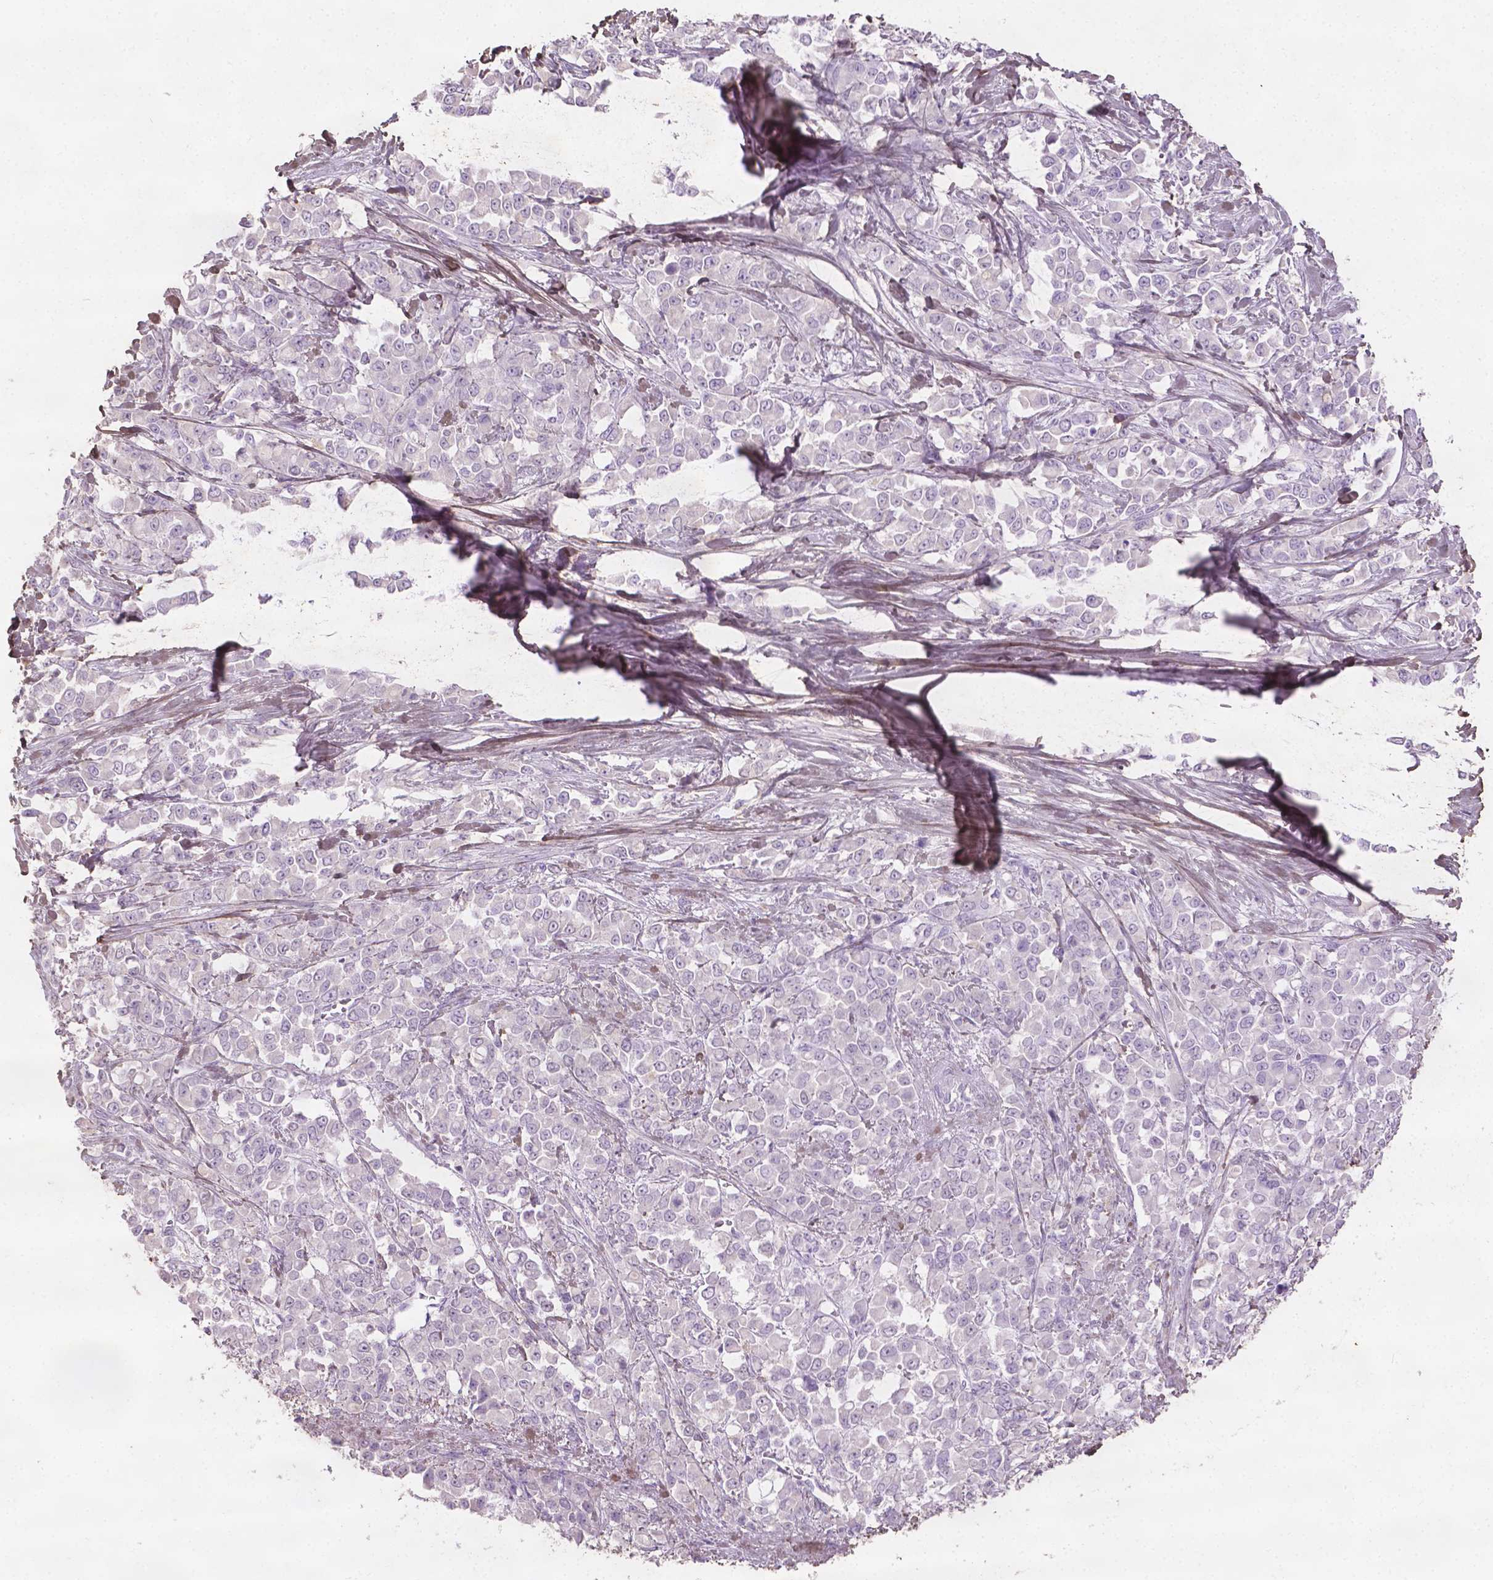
{"staining": {"intensity": "negative", "quantity": "none", "location": "none"}, "tissue": "stomach cancer", "cell_type": "Tumor cells", "image_type": "cancer", "snomed": [{"axis": "morphology", "description": "Adenocarcinoma, NOS"}, {"axis": "topography", "description": "Stomach"}], "caption": "This is an IHC photomicrograph of human adenocarcinoma (stomach). There is no expression in tumor cells.", "gene": "DLG2", "patient": {"sex": "female", "age": 76}}